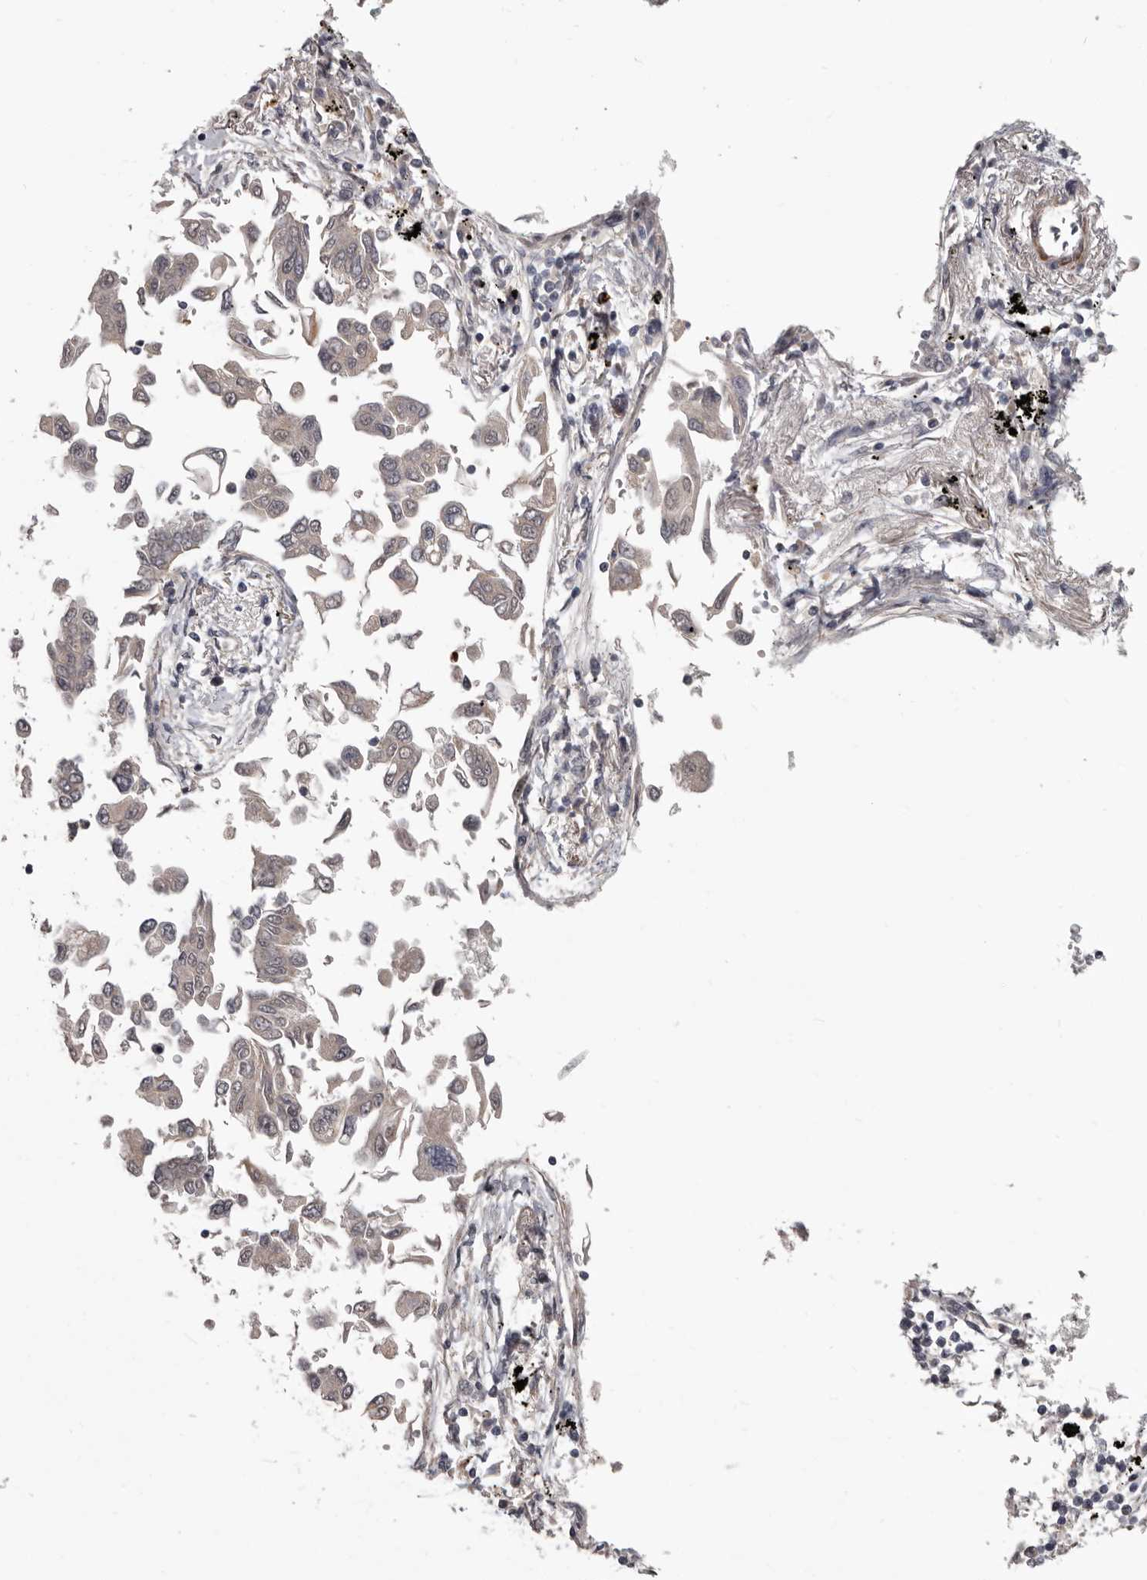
{"staining": {"intensity": "negative", "quantity": "none", "location": "none"}, "tissue": "lung cancer", "cell_type": "Tumor cells", "image_type": "cancer", "snomed": [{"axis": "morphology", "description": "Adenocarcinoma, NOS"}, {"axis": "topography", "description": "Lung"}], "caption": "An immunohistochemistry (IHC) histopathology image of lung cancer is shown. There is no staining in tumor cells of lung cancer.", "gene": "FGFR4", "patient": {"sex": "female", "age": 67}}